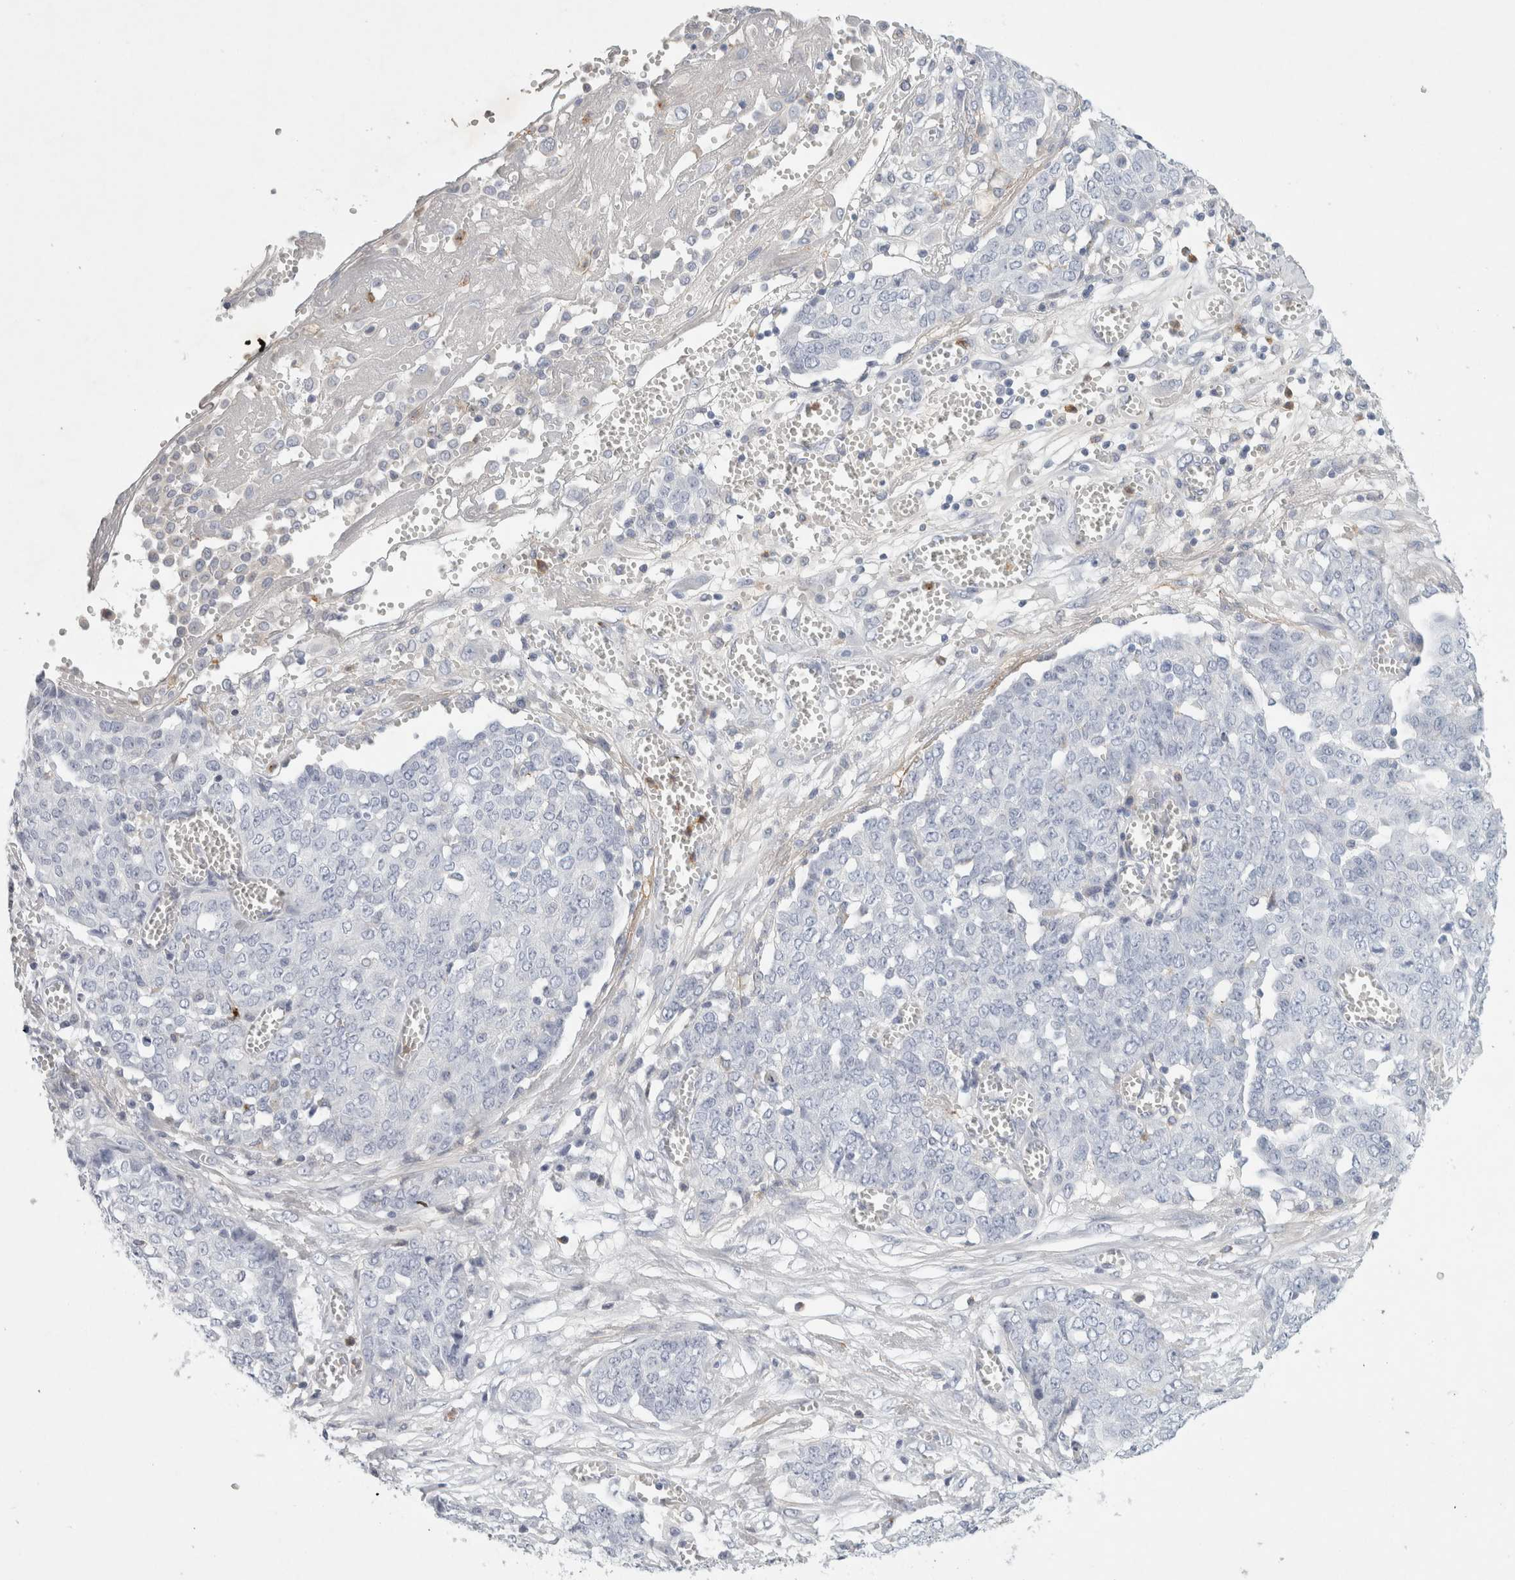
{"staining": {"intensity": "negative", "quantity": "none", "location": "none"}, "tissue": "ovarian cancer", "cell_type": "Tumor cells", "image_type": "cancer", "snomed": [{"axis": "morphology", "description": "Cystadenocarcinoma, serous, NOS"}, {"axis": "topography", "description": "Soft tissue"}, {"axis": "topography", "description": "Ovary"}], "caption": "The immunohistochemistry photomicrograph has no significant expression in tumor cells of ovarian cancer tissue.", "gene": "FGL2", "patient": {"sex": "female", "age": 57}}